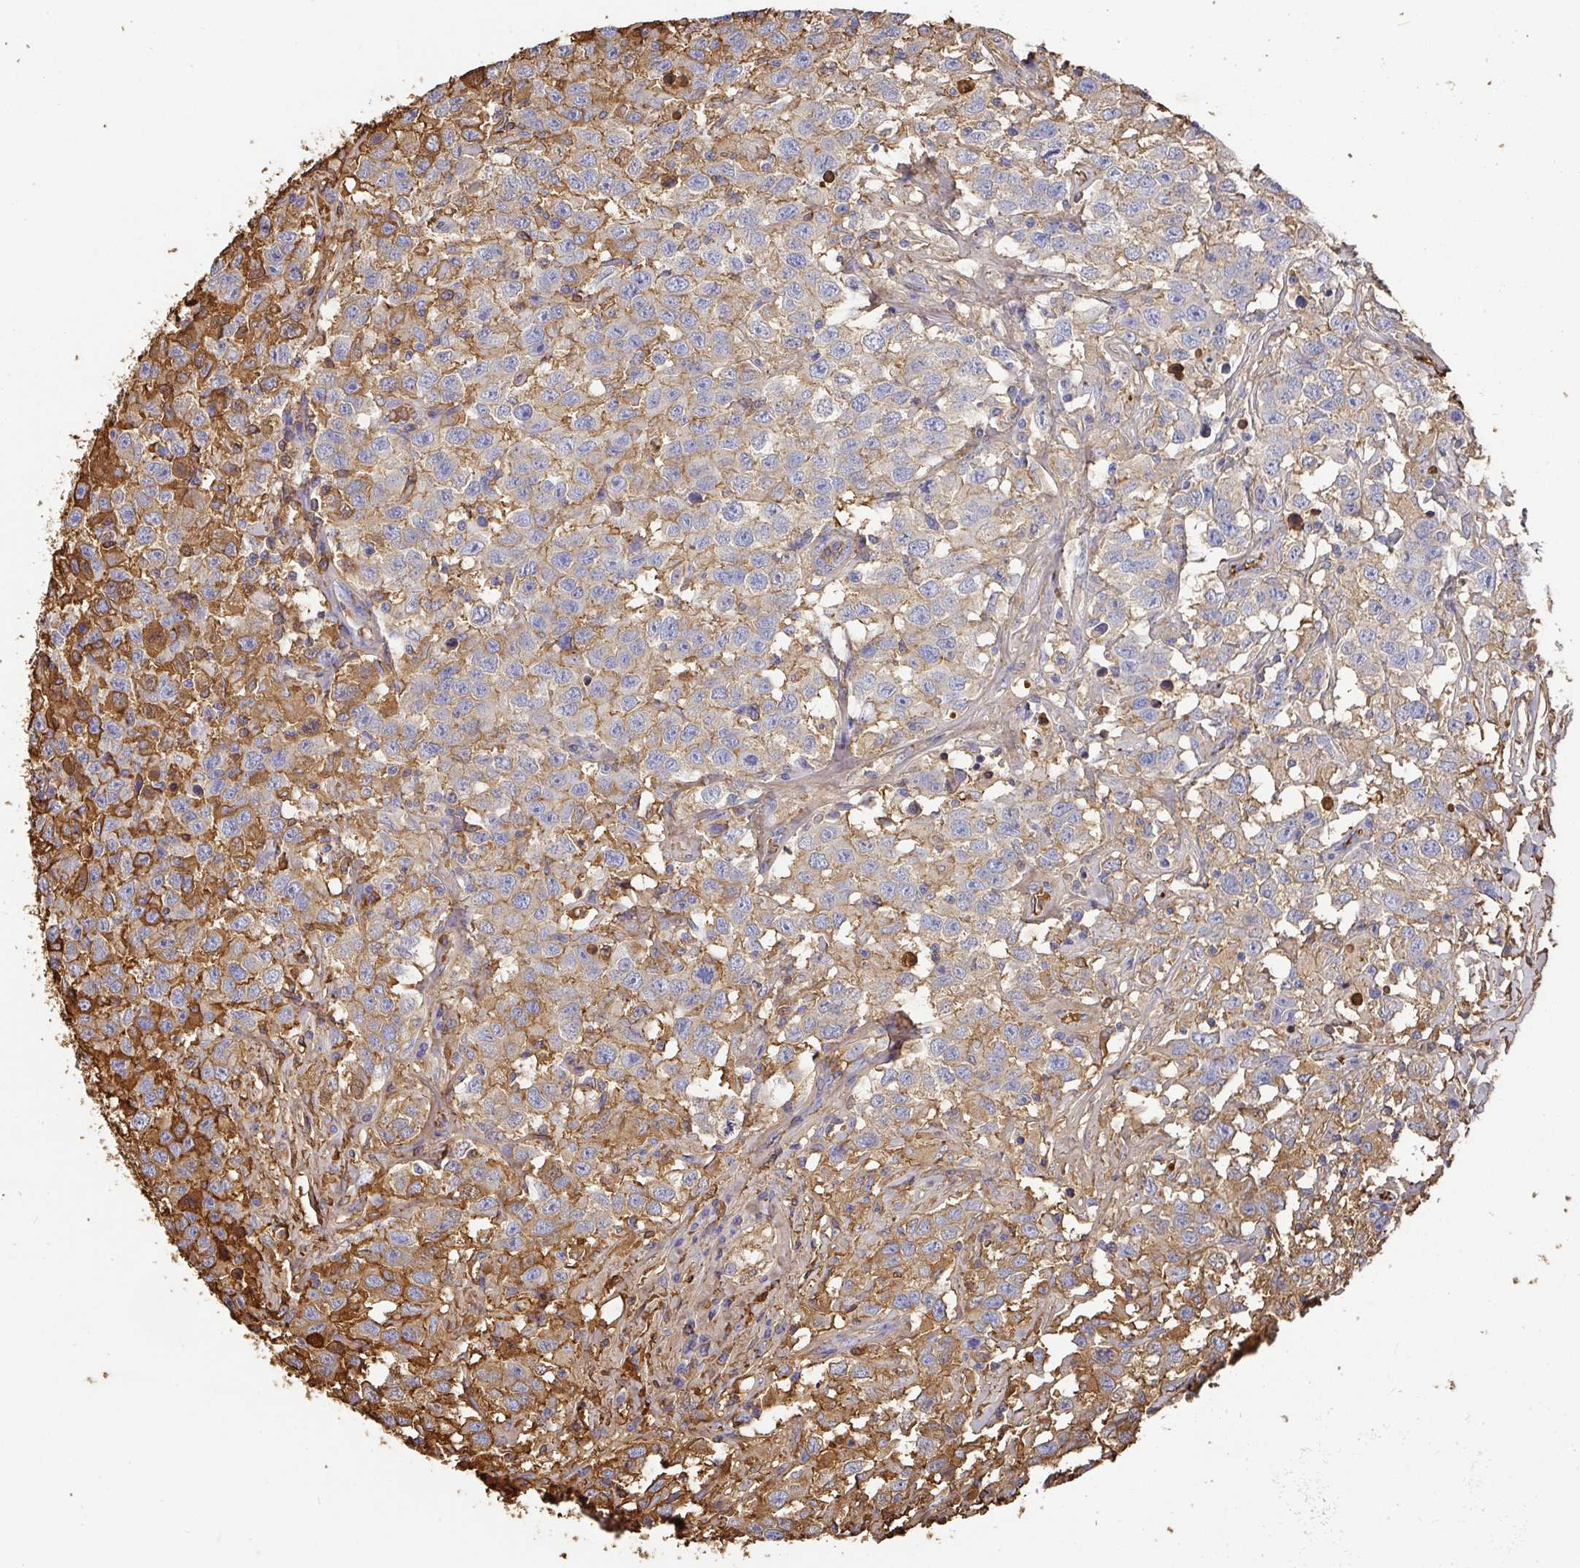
{"staining": {"intensity": "moderate", "quantity": "25%-75%", "location": "cytoplasmic/membranous,nuclear"}, "tissue": "testis cancer", "cell_type": "Tumor cells", "image_type": "cancer", "snomed": [{"axis": "morphology", "description": "Seminoma, NOS"}, {"axis": "topography", "description": "Testis"}], "caption": "IHC photomicrograph of human testis cancer (seminoma) stained for a protein (brown), which displays medium levels of moderate cytoplasmic/membranous and nuclear staining in about 25%-75% of tumor cells.", "gene": "ALB", "patient": {"sex": "male", "age": 41}}